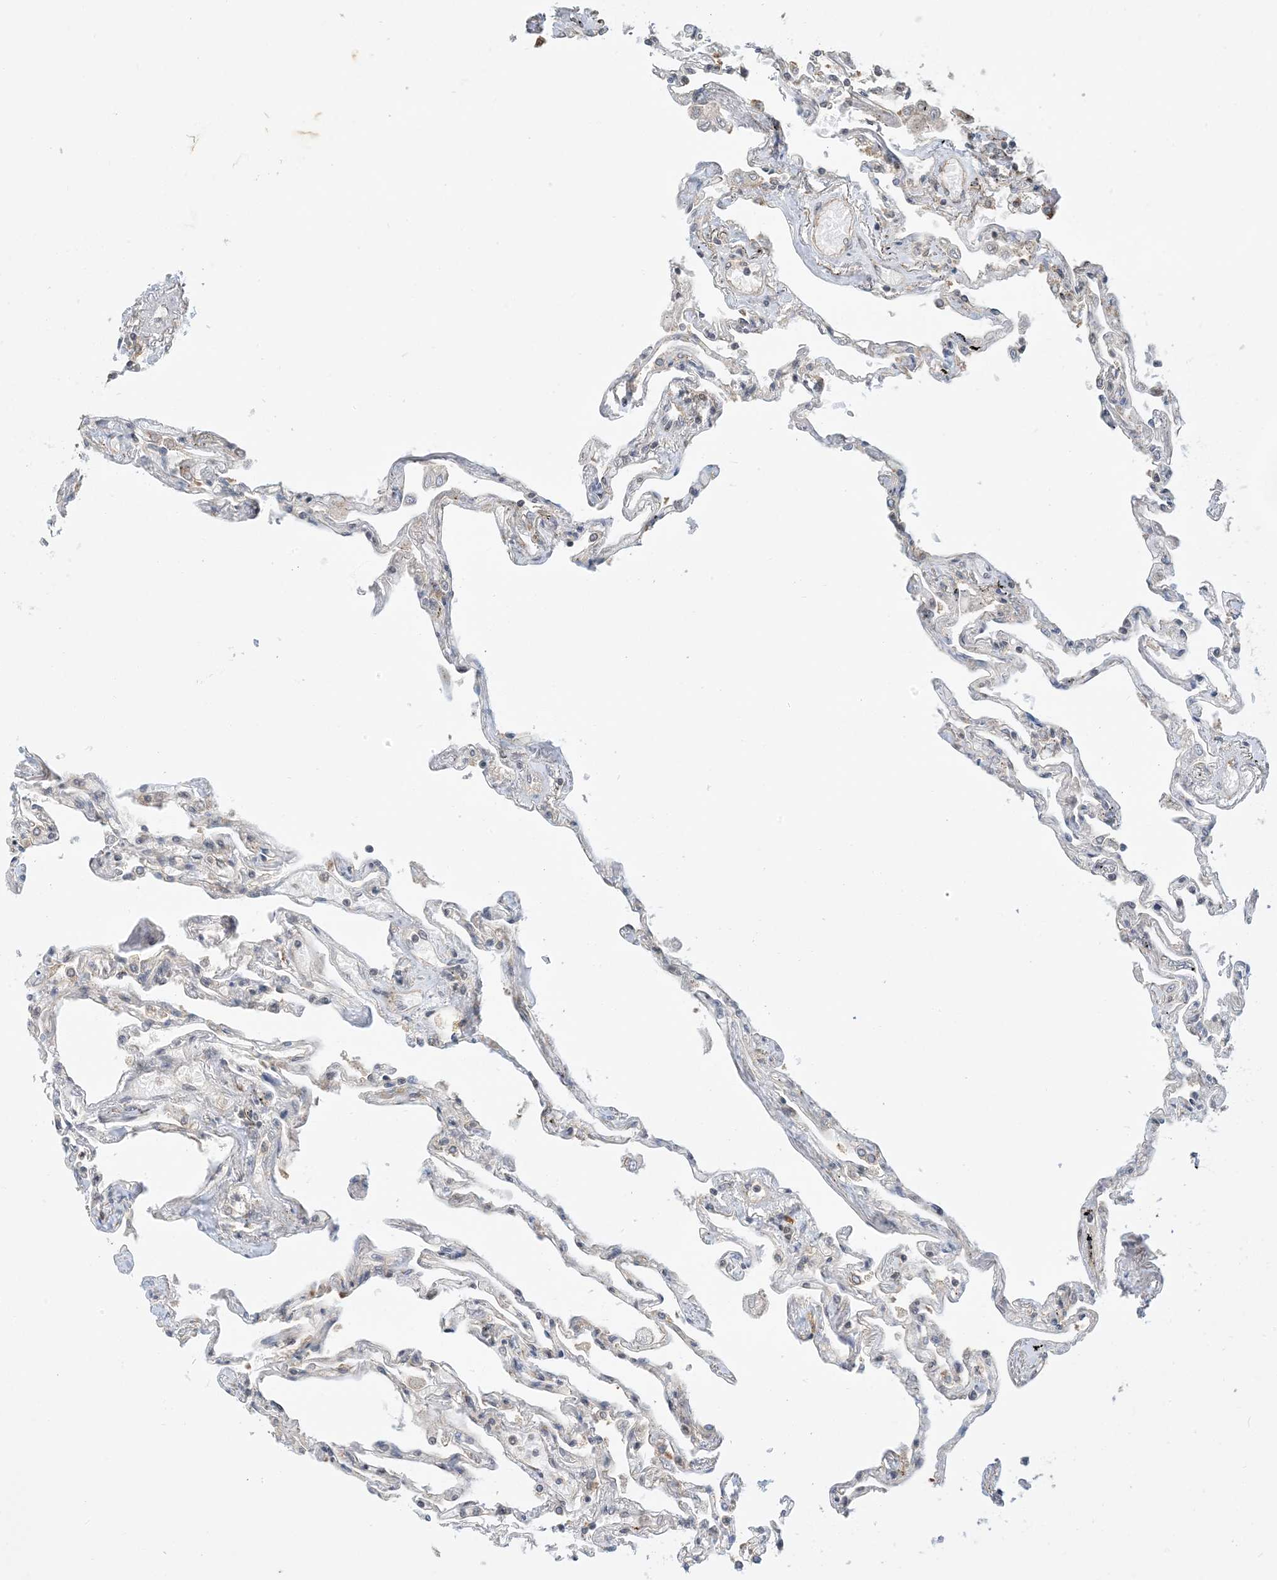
{"staining": {"intensity": "weak", "quantity": "<25%", "location": "cytoplasmic/membranous"}, "tissue": "lung", "cell_type": "Alveolar cells", "image_type": "normal", "snomed": [{"axis": "morphology", "description": "Normal tissue, NOS"}, {"axis": "topography", "description": "Lung"}], "caption": "Image shows no protein expression in alveolar cells of unremarkable lung. (DAB immunohistochemistry, high magnification).", "gene": "METTL21A", "patient": {"sex": "female", "age": 67}}